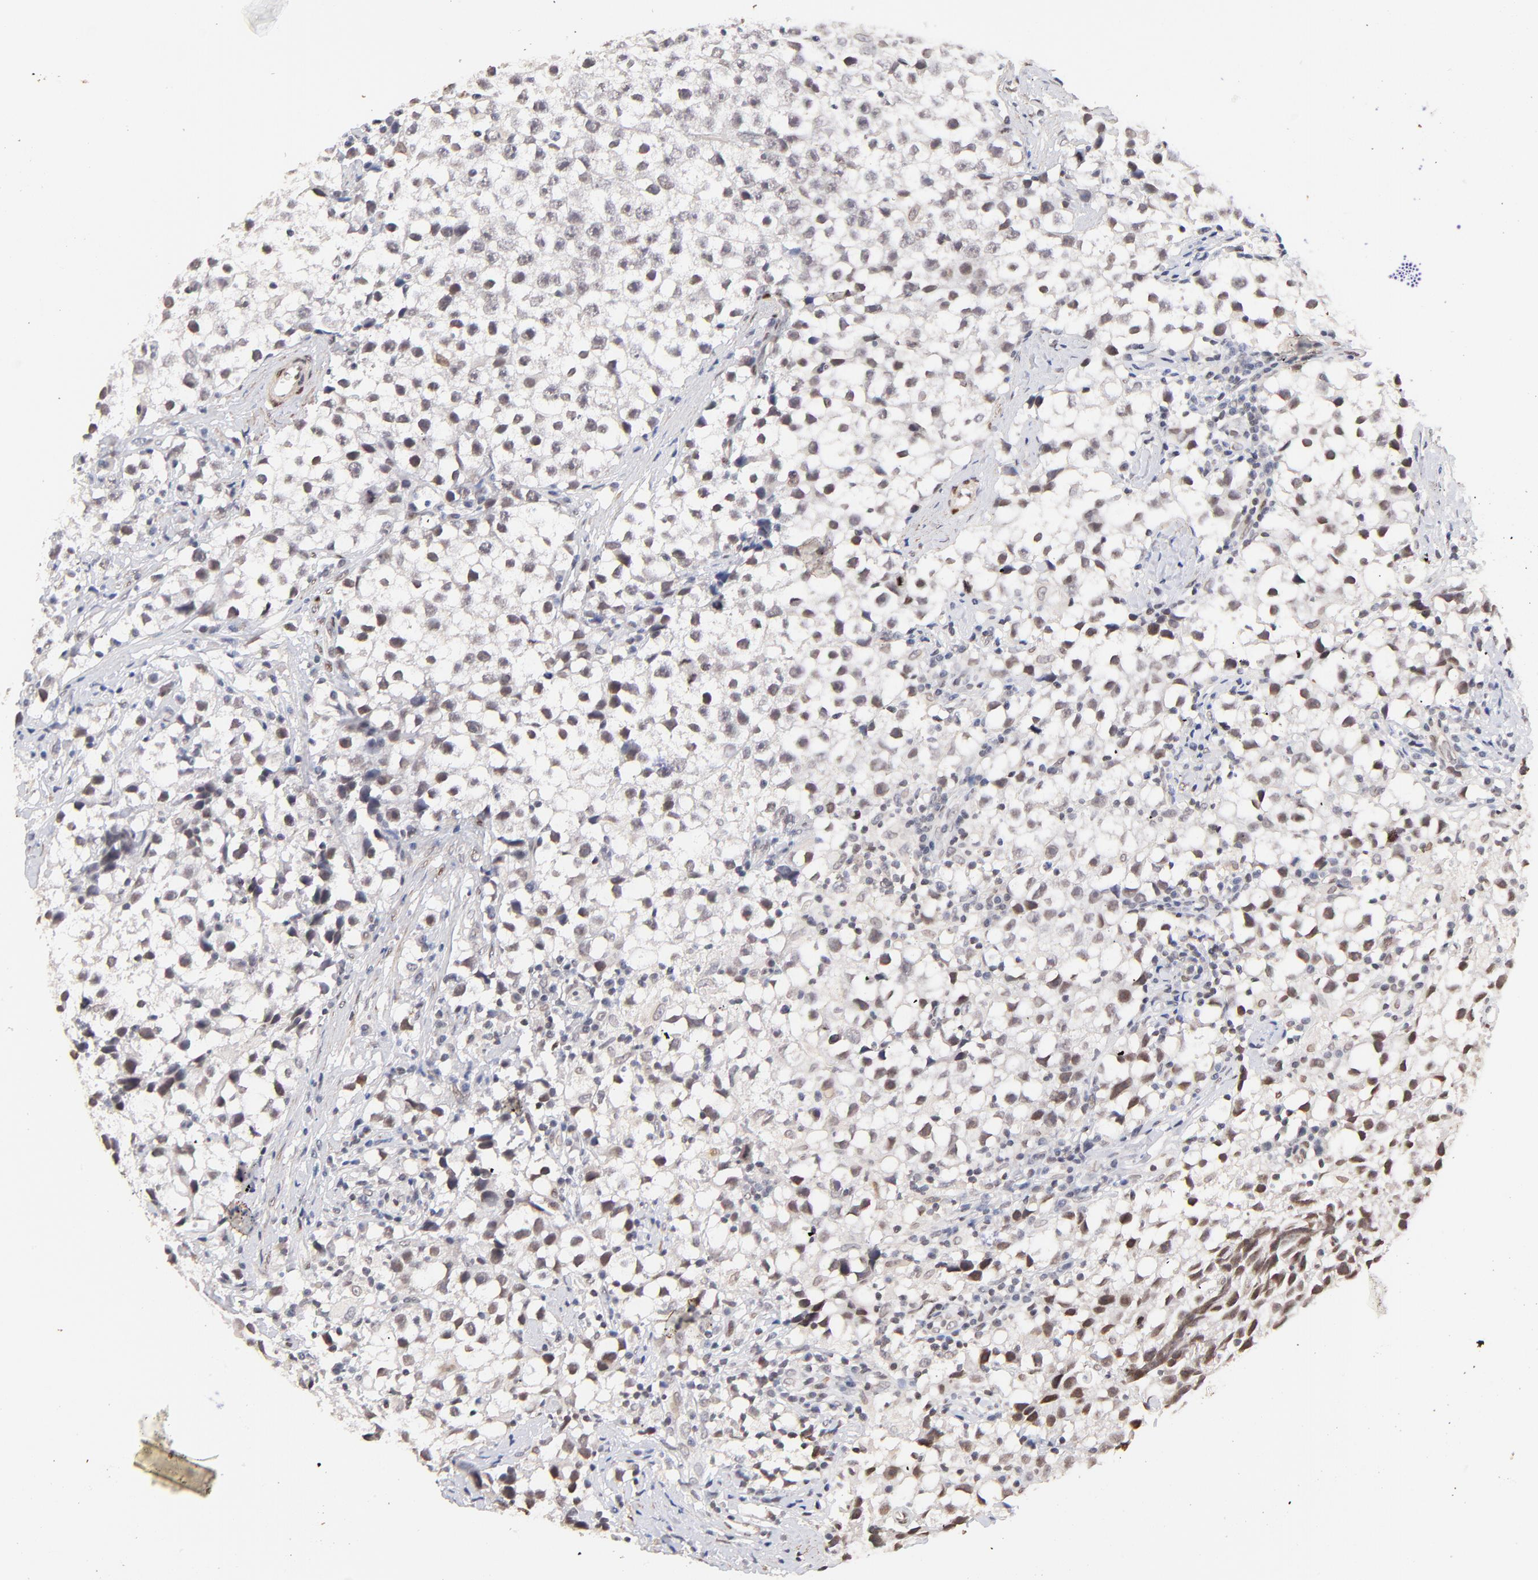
{"staining": {"intensity": "weak", "quantity": "<25%", "location": "nuclear"}, "tissue": "testis cancer", "cell_type": "Tumor cells", "image_type": "cancer", "snomed": [{"axis": "morphology", "description": "Seminoma, NOS"}, {"axis": "topography", "description": "Testis"}], "caption": "IHC of human seminoma (testis) demonstrates no expression in tumor cells.", "gene": "ZFP92", "patient": {"sex": "male", "age": 35}}